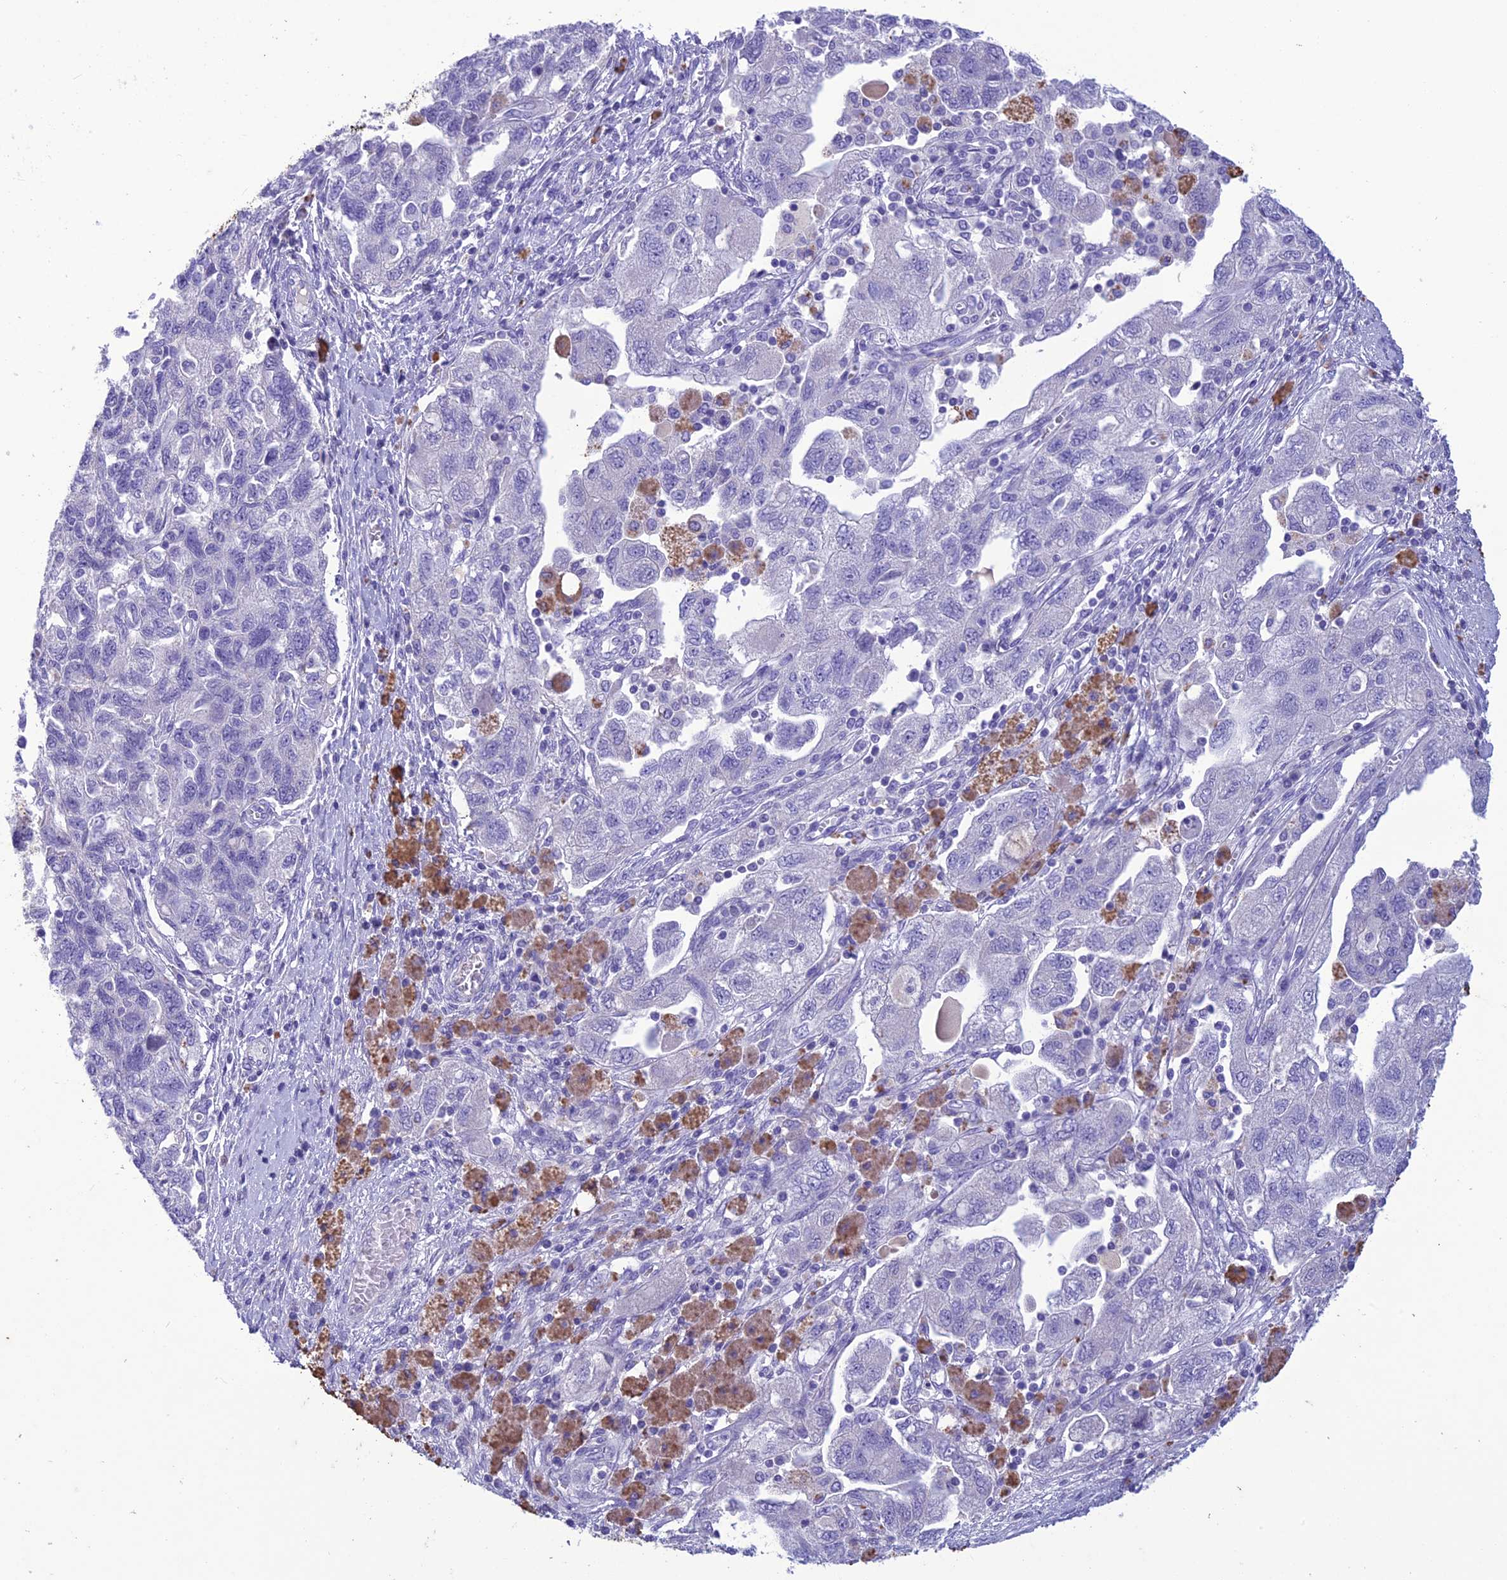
{"staining": {"intensity": "negative", "quantity": "none", "location": "none"}, "tissue": "ovarian cancer", "cell_type": "Tumor cells", "image_type": "cancer", "snomed": [{"axis": "morphology", "description": "Carcinoma, NOS"}, {"axis": "morphology", "description": "Cystadenocarcinoma, serous, NOS"}, {"axis": "topography", "description": "Ovary"}], "caption": "An immunohistochemistry photomicrograph of serous cystadenocarcinoma (ovarian) is shown. There is no staining in tumor cells of serous cystadenocarcinoma (ovarian).", "gene": "IFT172", "patient": {"sex": "female", "age": 69}}